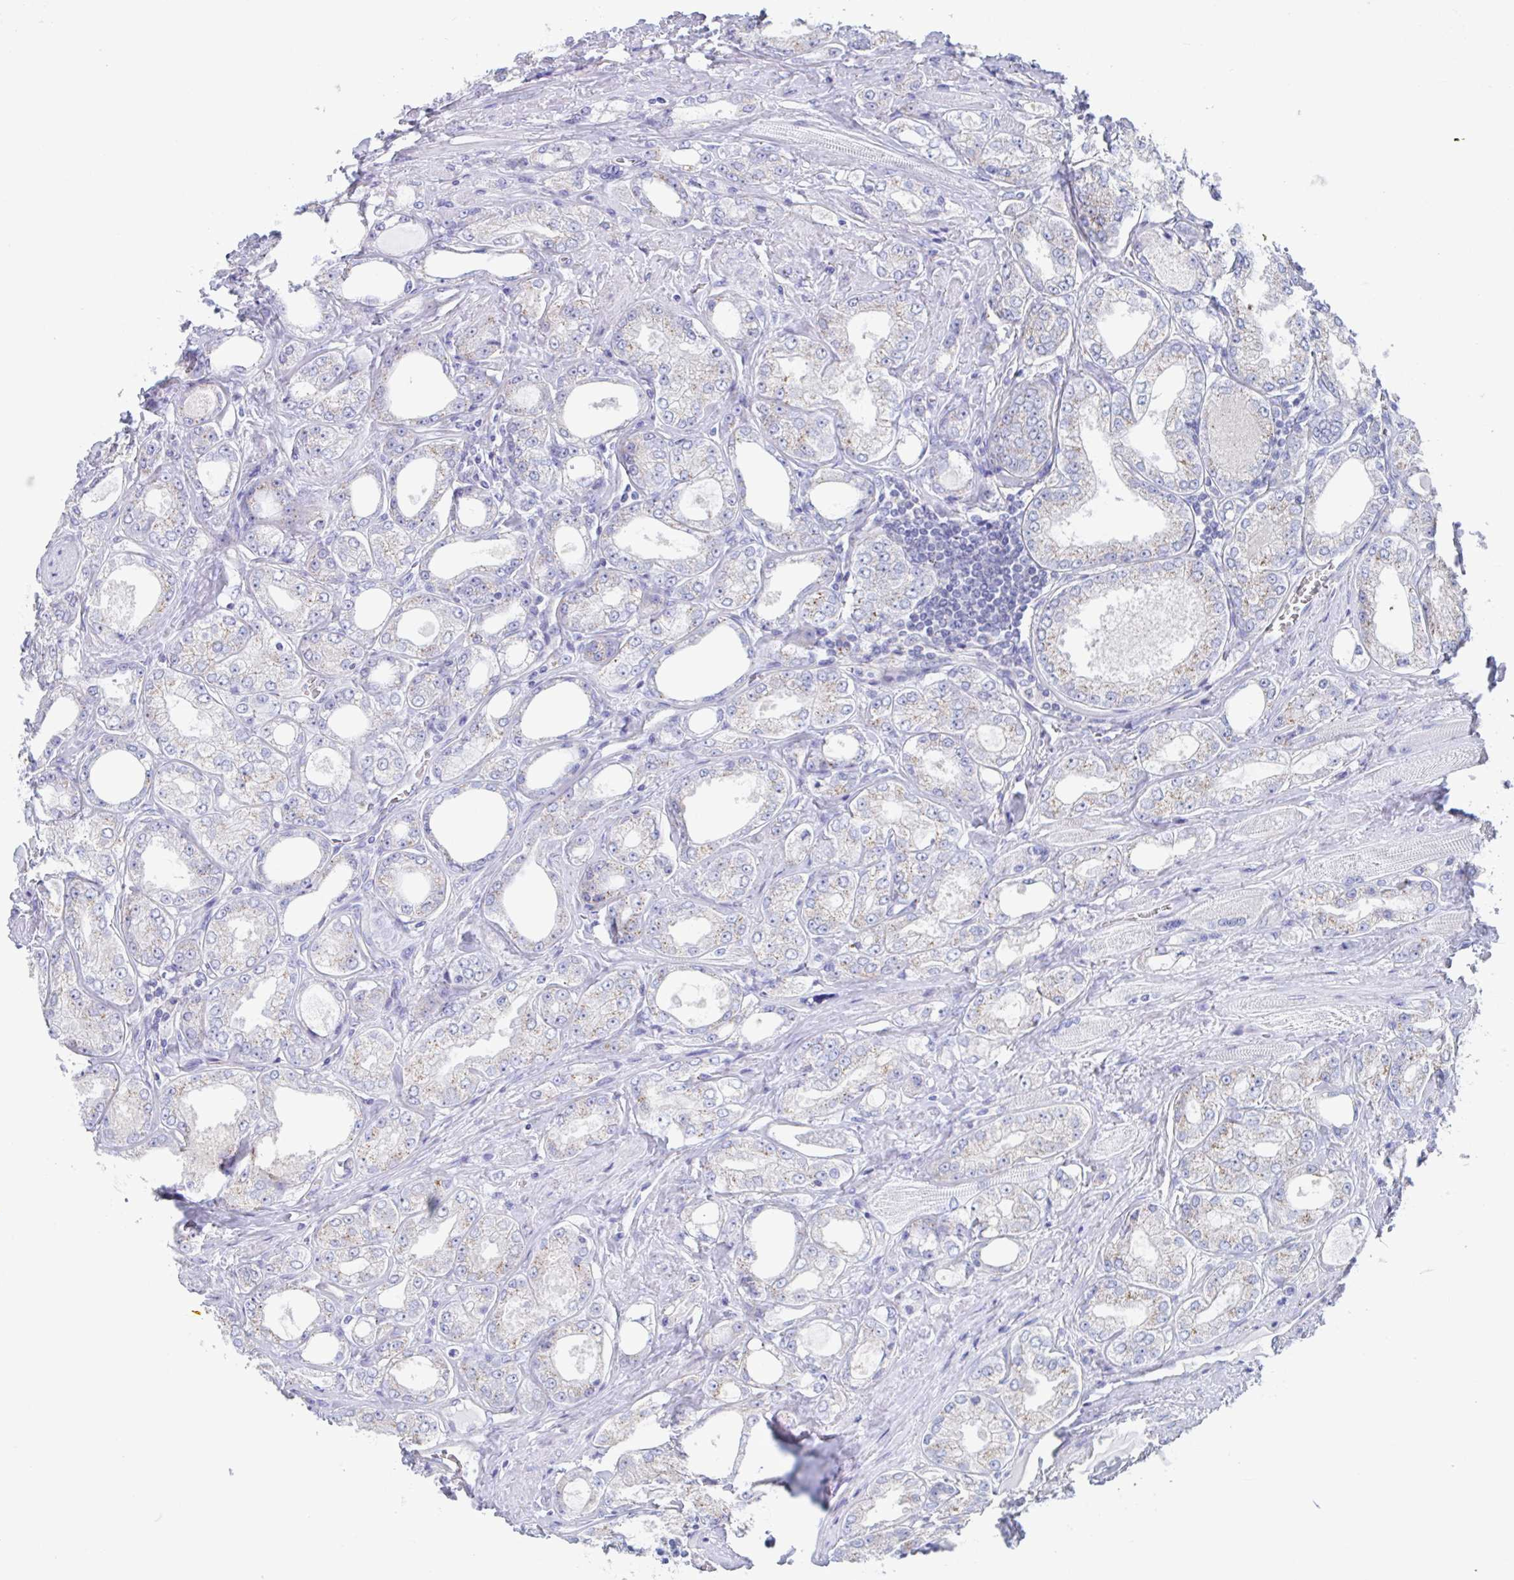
{"staining": {"intensity": "negative", "quantity": "none", "location": "none"}, "tissue": "prostate cancer", "cell_type": "Tumor cells", "image_type": "cancer", "snomed": [{"axis": "morphology", "description": "Adenocarcinoma, High grade"}, {"axis": "topography", "description": "Prostate"}], "caption": "DAB (3,3'-diaminobenzidine) immunohistochemical staining of prostate cancer demonstrates no significant staining in tumor cells. (DAB immunohistochemistry (IHC), high magnification).", "gene": "CHMP5", "patient": {"sex": "male", "age": 68}}